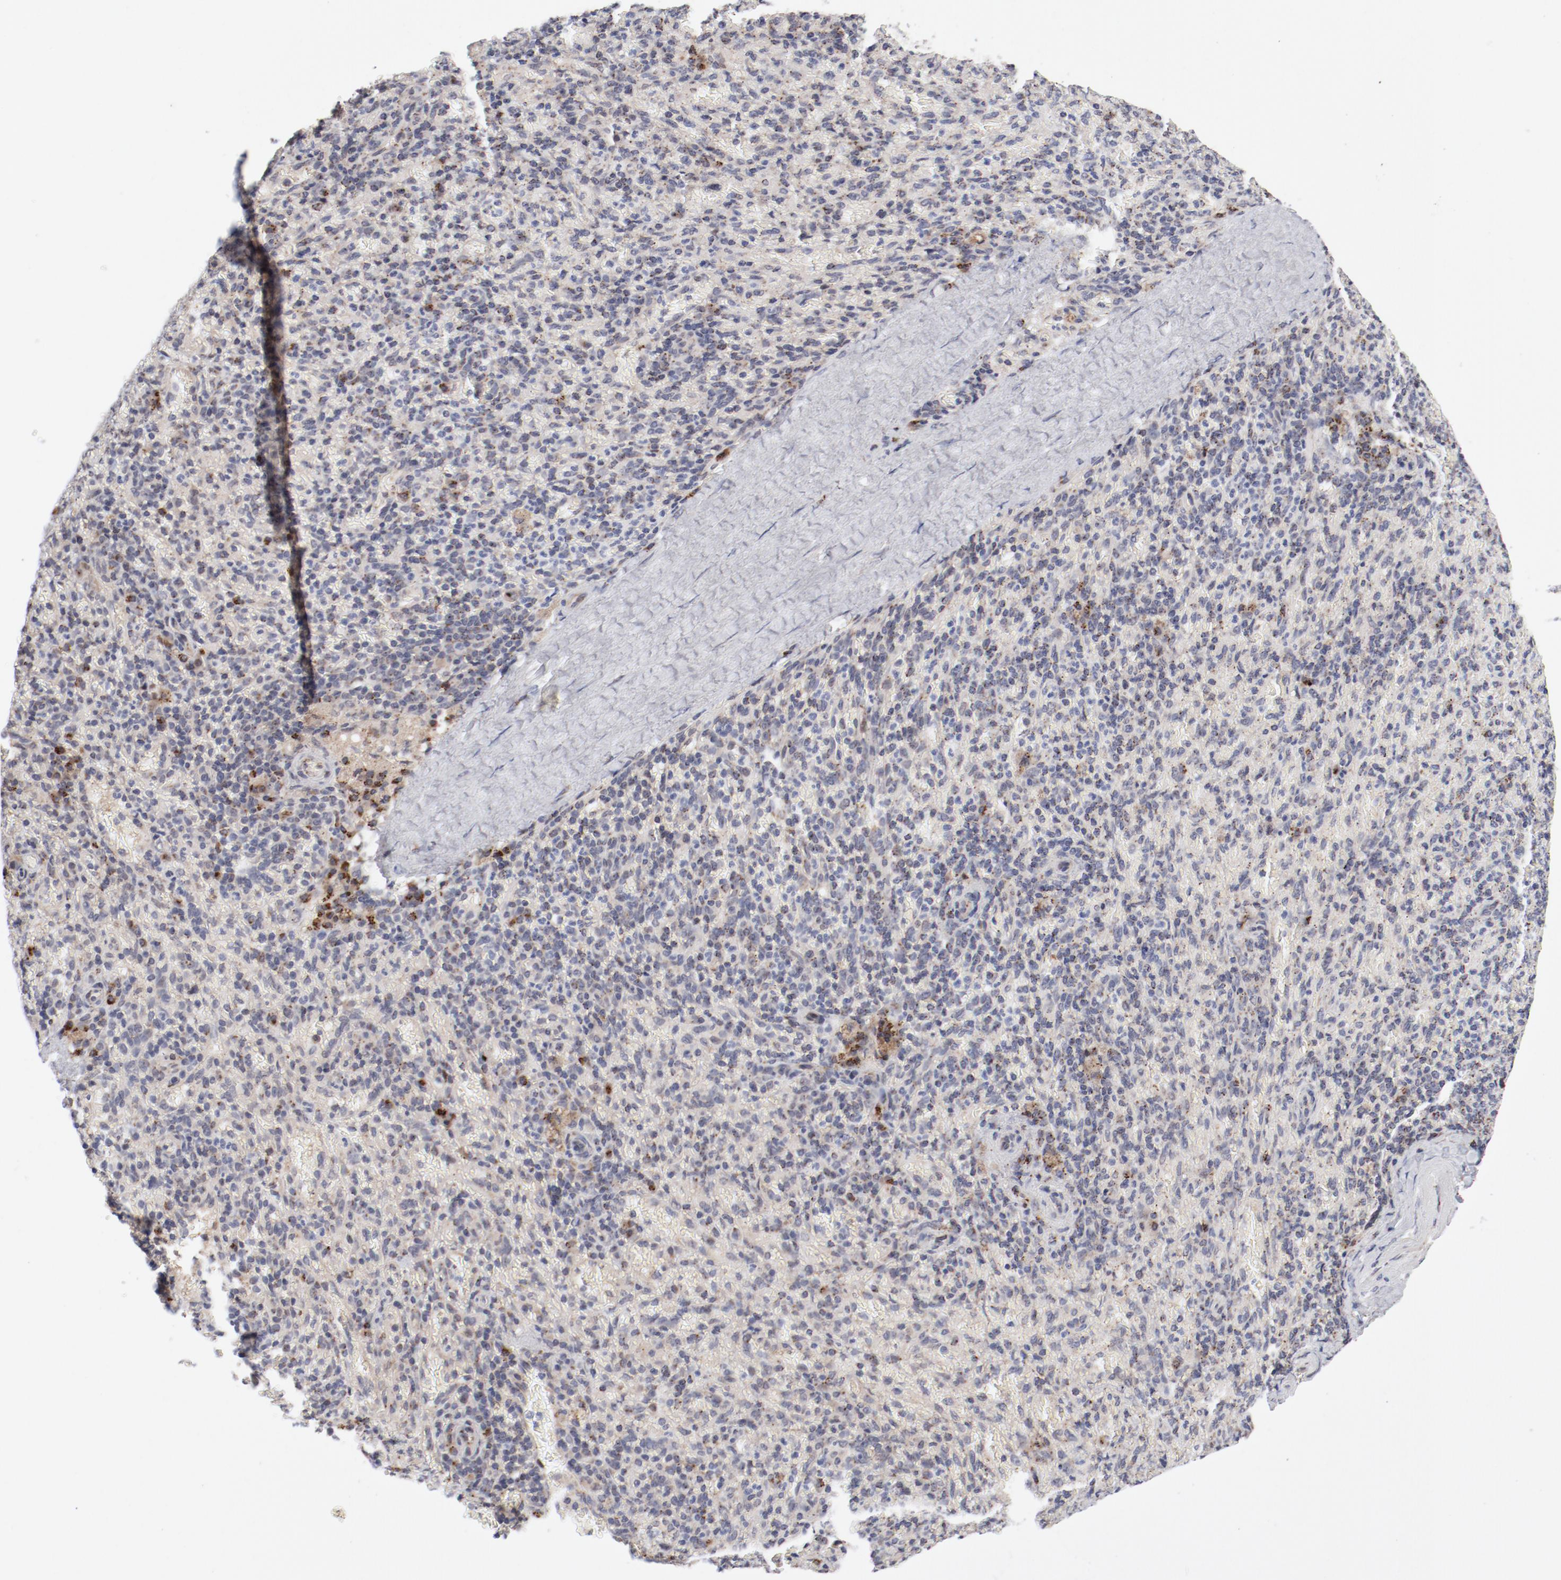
{"staining": {"intensity": "weak", "quantity": "<25%", "location": "cytoplasmic/membranous"}, "tissue": "spleen", "cell_type": "Cells in red pulp", "image_type": "normal", "snomed": [{"axis": "morphology", "description": "Normal tissue, NOS"}, {"axis": "topography", "description": "Spleen"}], "caption": "Cells in red pulp are negative for brown protein staining in benign spleen. (DAB (3,3'-diaminobenzidine) immunohistochemistry (IHC) with hematoxylin counter stain).", "gene": "RPL12", "patient": {"sex": "female", "age": 43}}